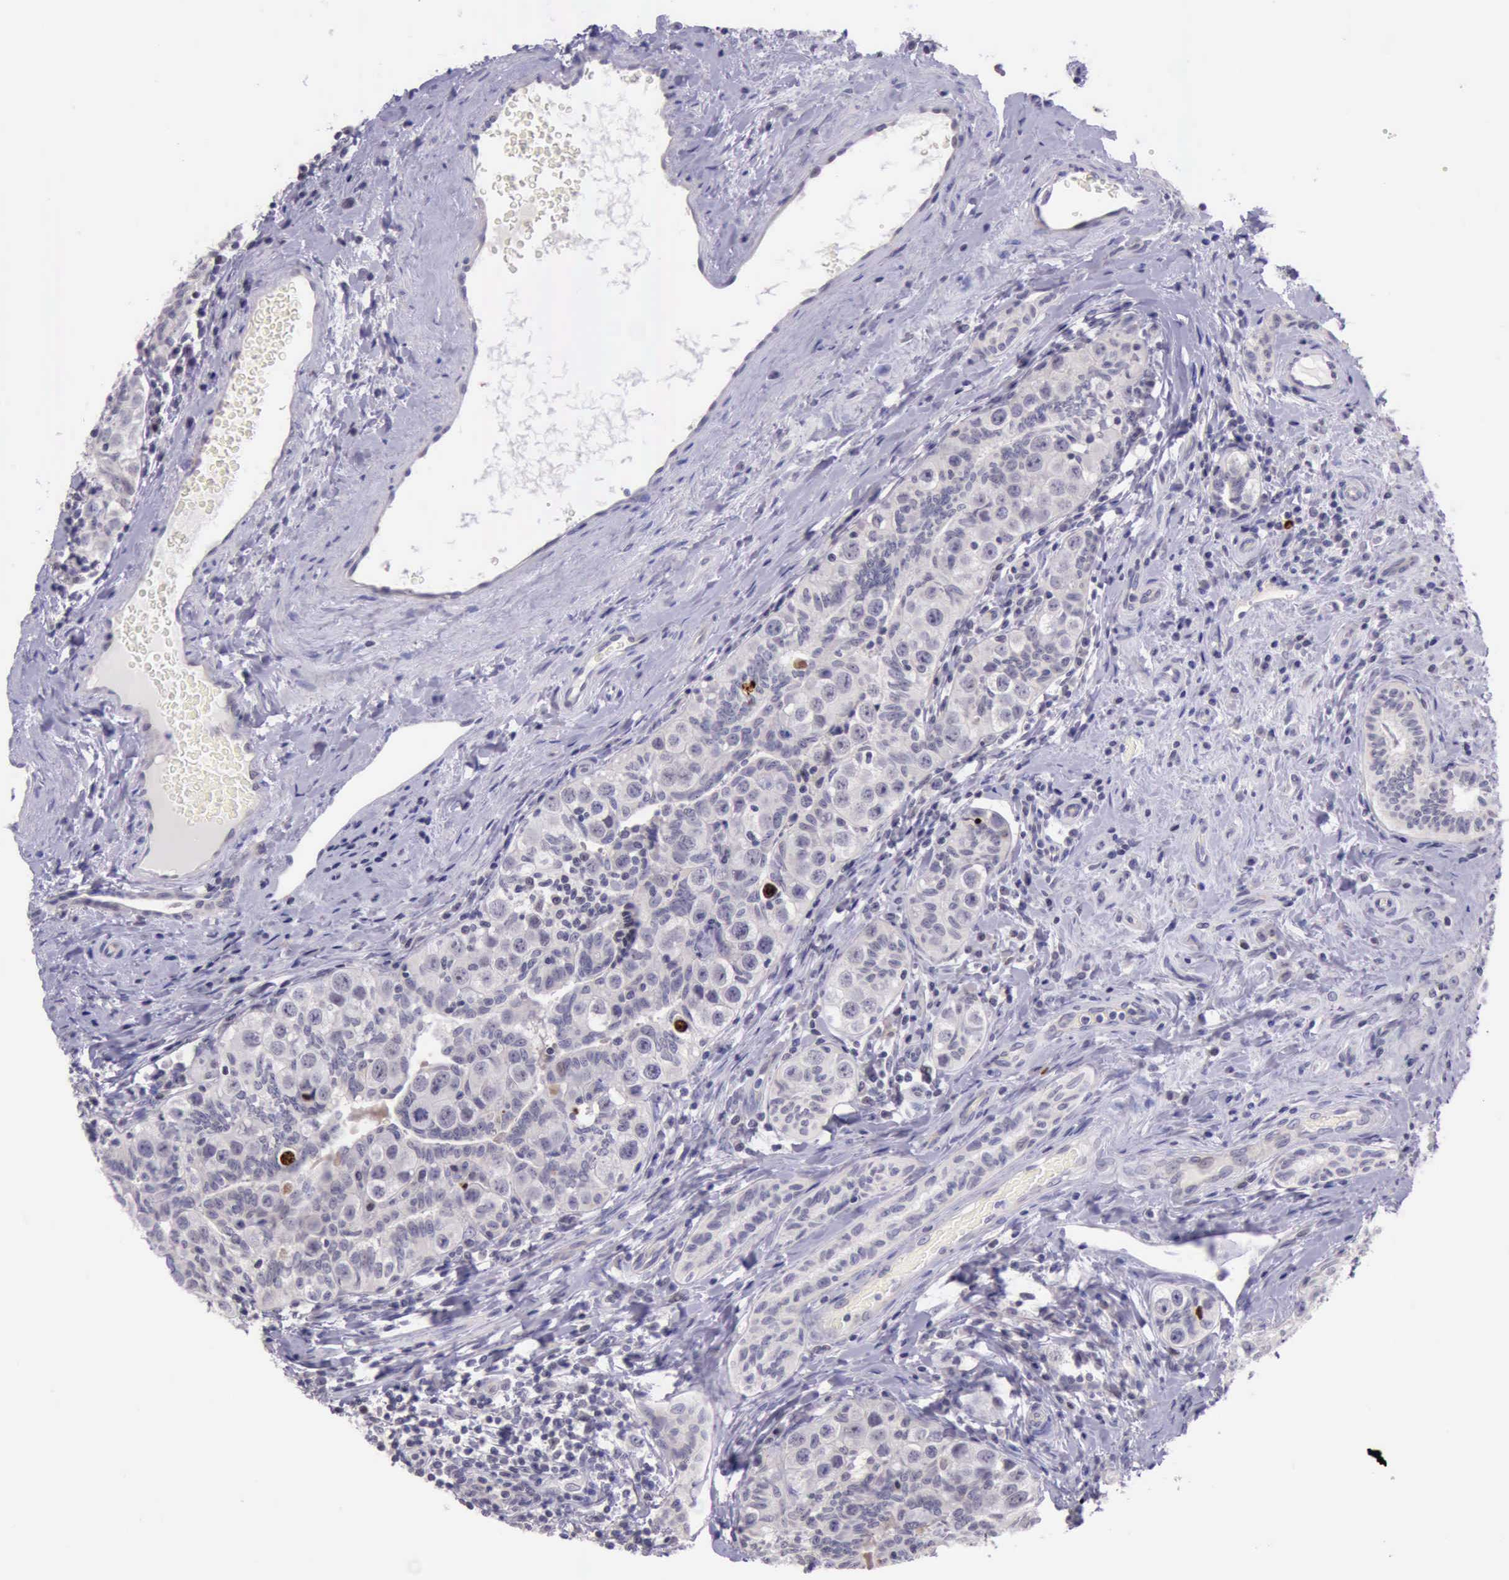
{"staining": {"intensity": "strong", "quantity": "<25%", "location": "nuclear"}, "tissue": "testis cancer", "cell_type": "Tumor cells", "image_type": "cancer", "snomed": [{"axis": "morphology", "description": "Seminoma, NOS"}, {"axis": "topography", "description": "Testis"}], "caption": "This is a histology image of immunohistochemistry (IHC) staining of testis seminoma, which shows strong staining in the nuclear of tumor cells.", "gene": "PARP1", "patient": {"sex": "male", "age": 32}}